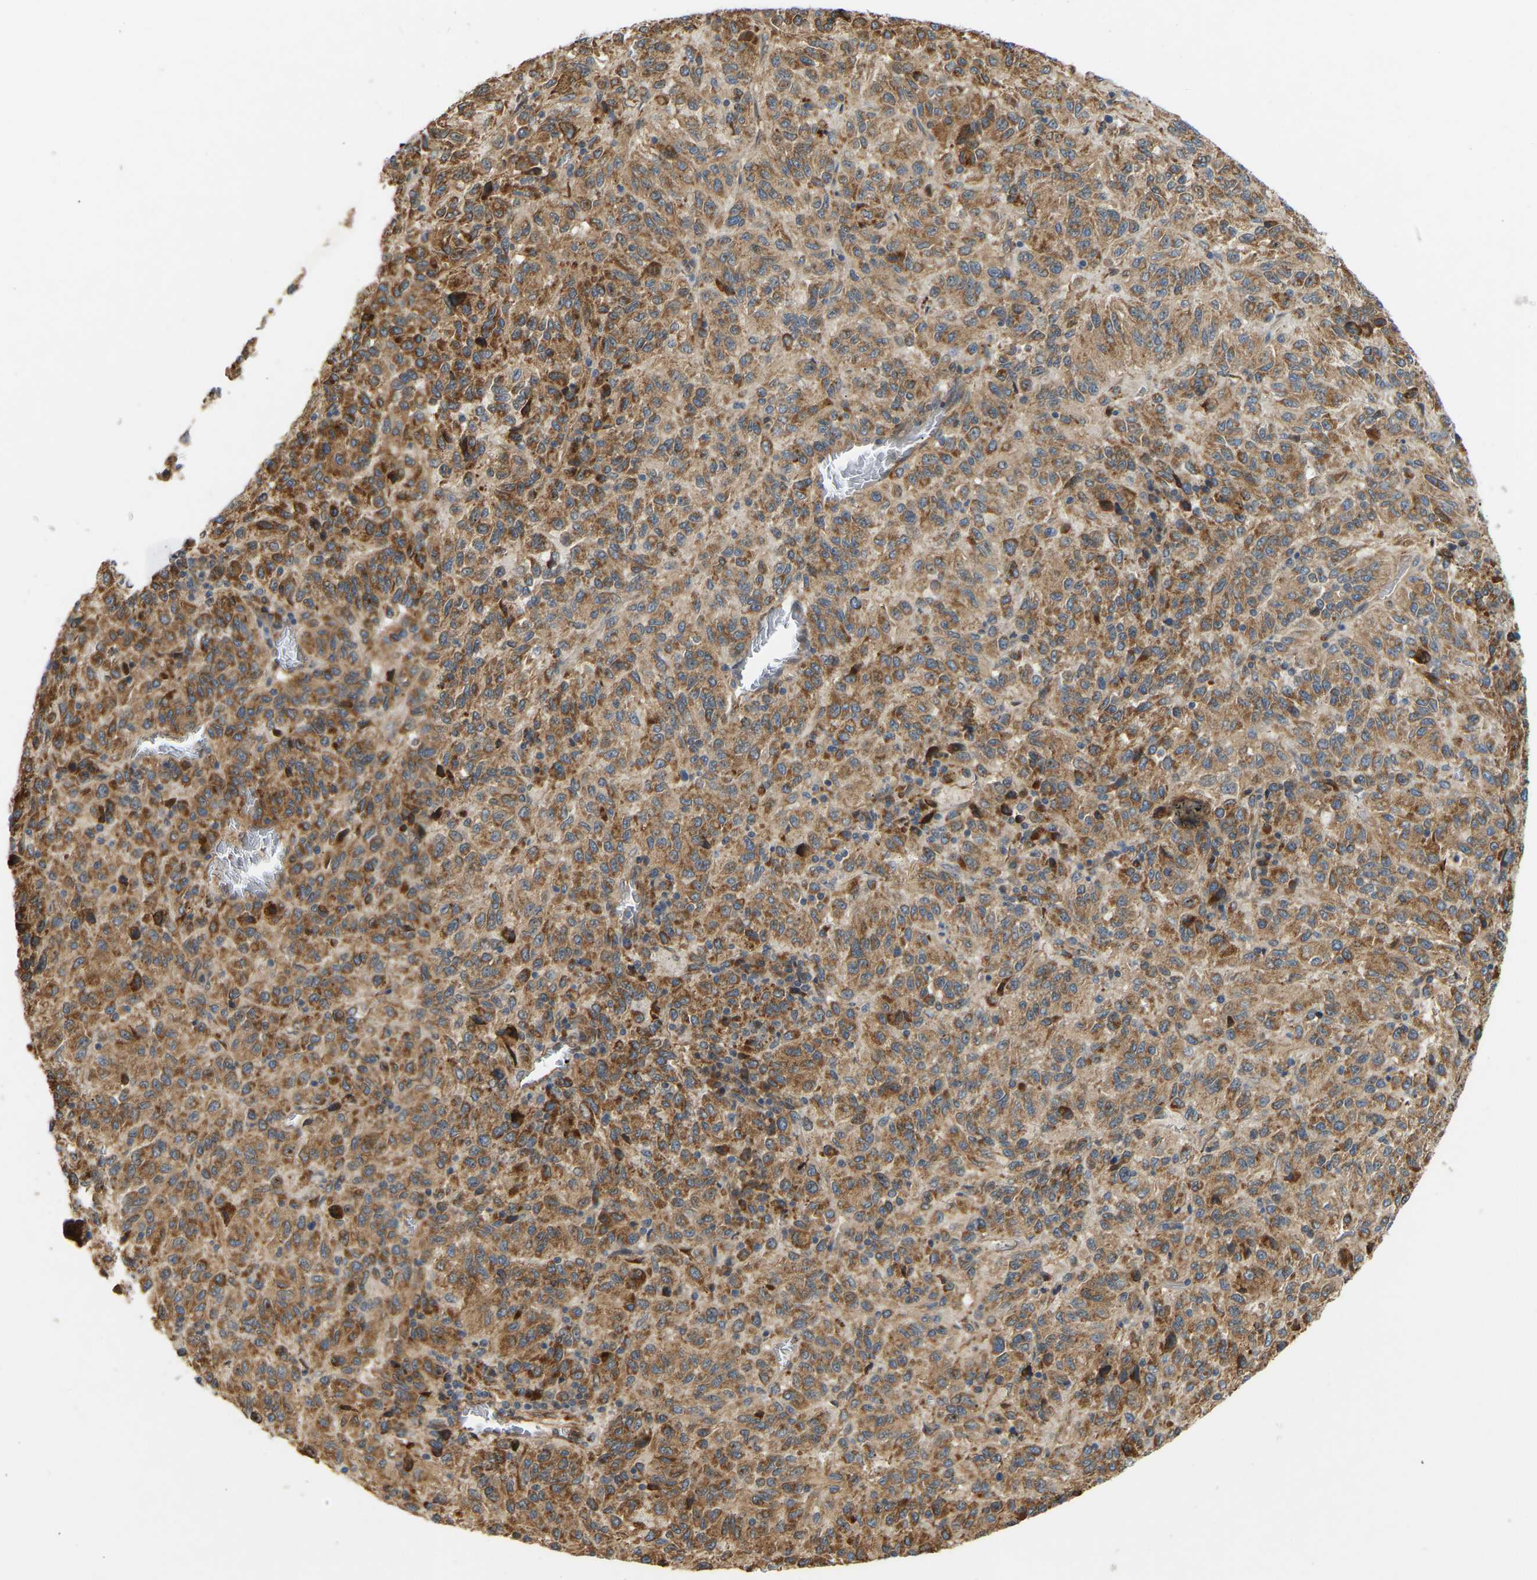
{"staining": {"intensity": "strong", "quantity": "25%-75%", "location": "cytoplasmic/membranous"}, "tissue": "melanoma", "cell_type": "Tumor cells", "image_type": "cancer", "snomed": [{"axis": "morphology", "description": "Malignant melanoma, Metastatic site"}, {"axis": "topography", "description": "Lung"}], "caption": "The photomicrograph shows a brown stain indicating the presence of a protein in the cytoplasmic/membranous of tumor cells in melanoma. Nuclei are stained in blue.", "gene": "PTCD1", "patient": {"sex": "male", "age": 64}}